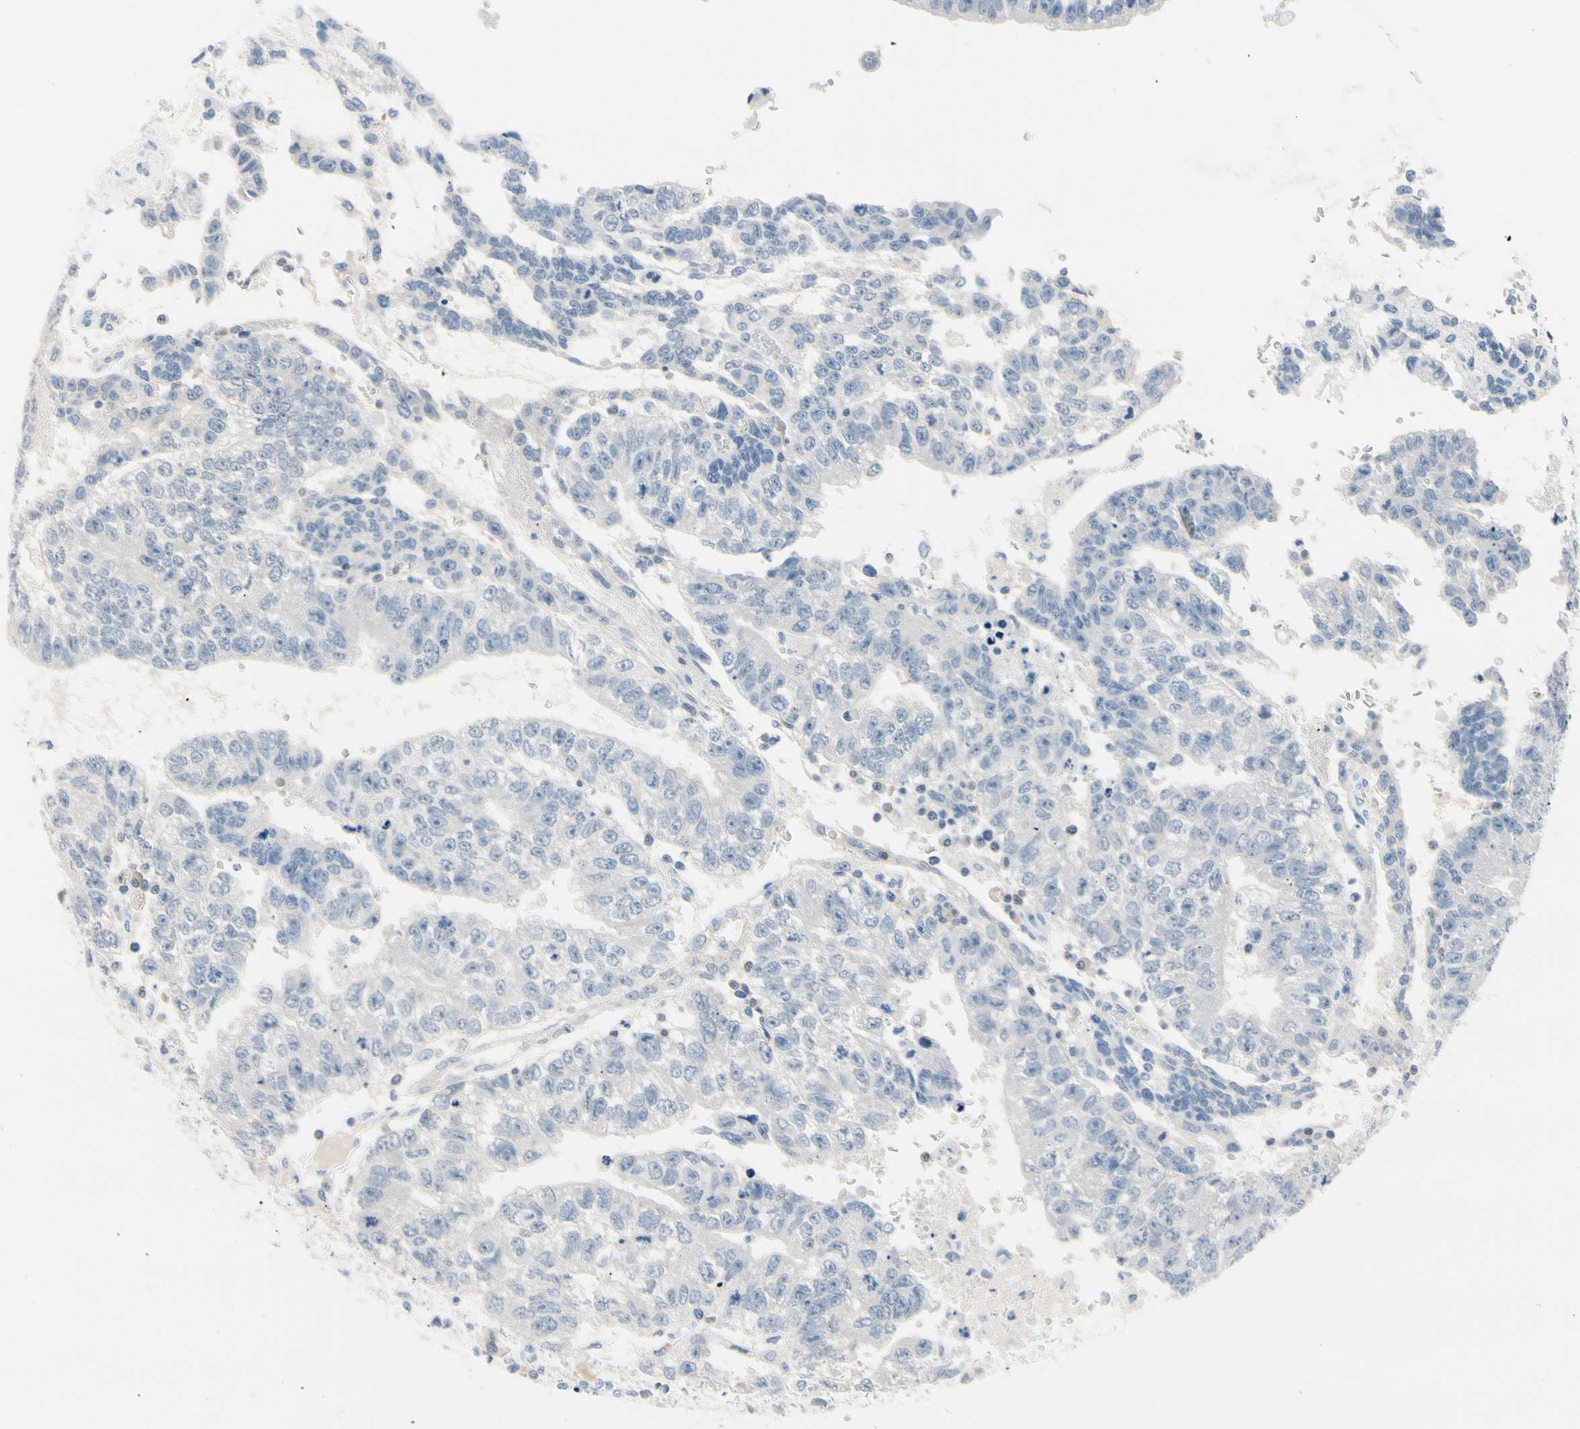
{"staining": {"intensity": "negative", "quantity": "none", "location": "none"}, "tissue": "testis cancer", "cell_type": "Tumor cells", "image_type": "cancer", "snomed": [{"axis": "morphology", "description": "Seminoma, NOS"}, {"axis": "morphology", "description": "Carcinoma, Embryonal, NOS"}, {"axis": "topography", "description": "Testis"}], "caption": "DAB immunohistochemical staining of human testis cancer demonstrates no significant positivity in tumor cells.", "gene": "NFATC2", "patient": {"sex": "male", "age": 52}}